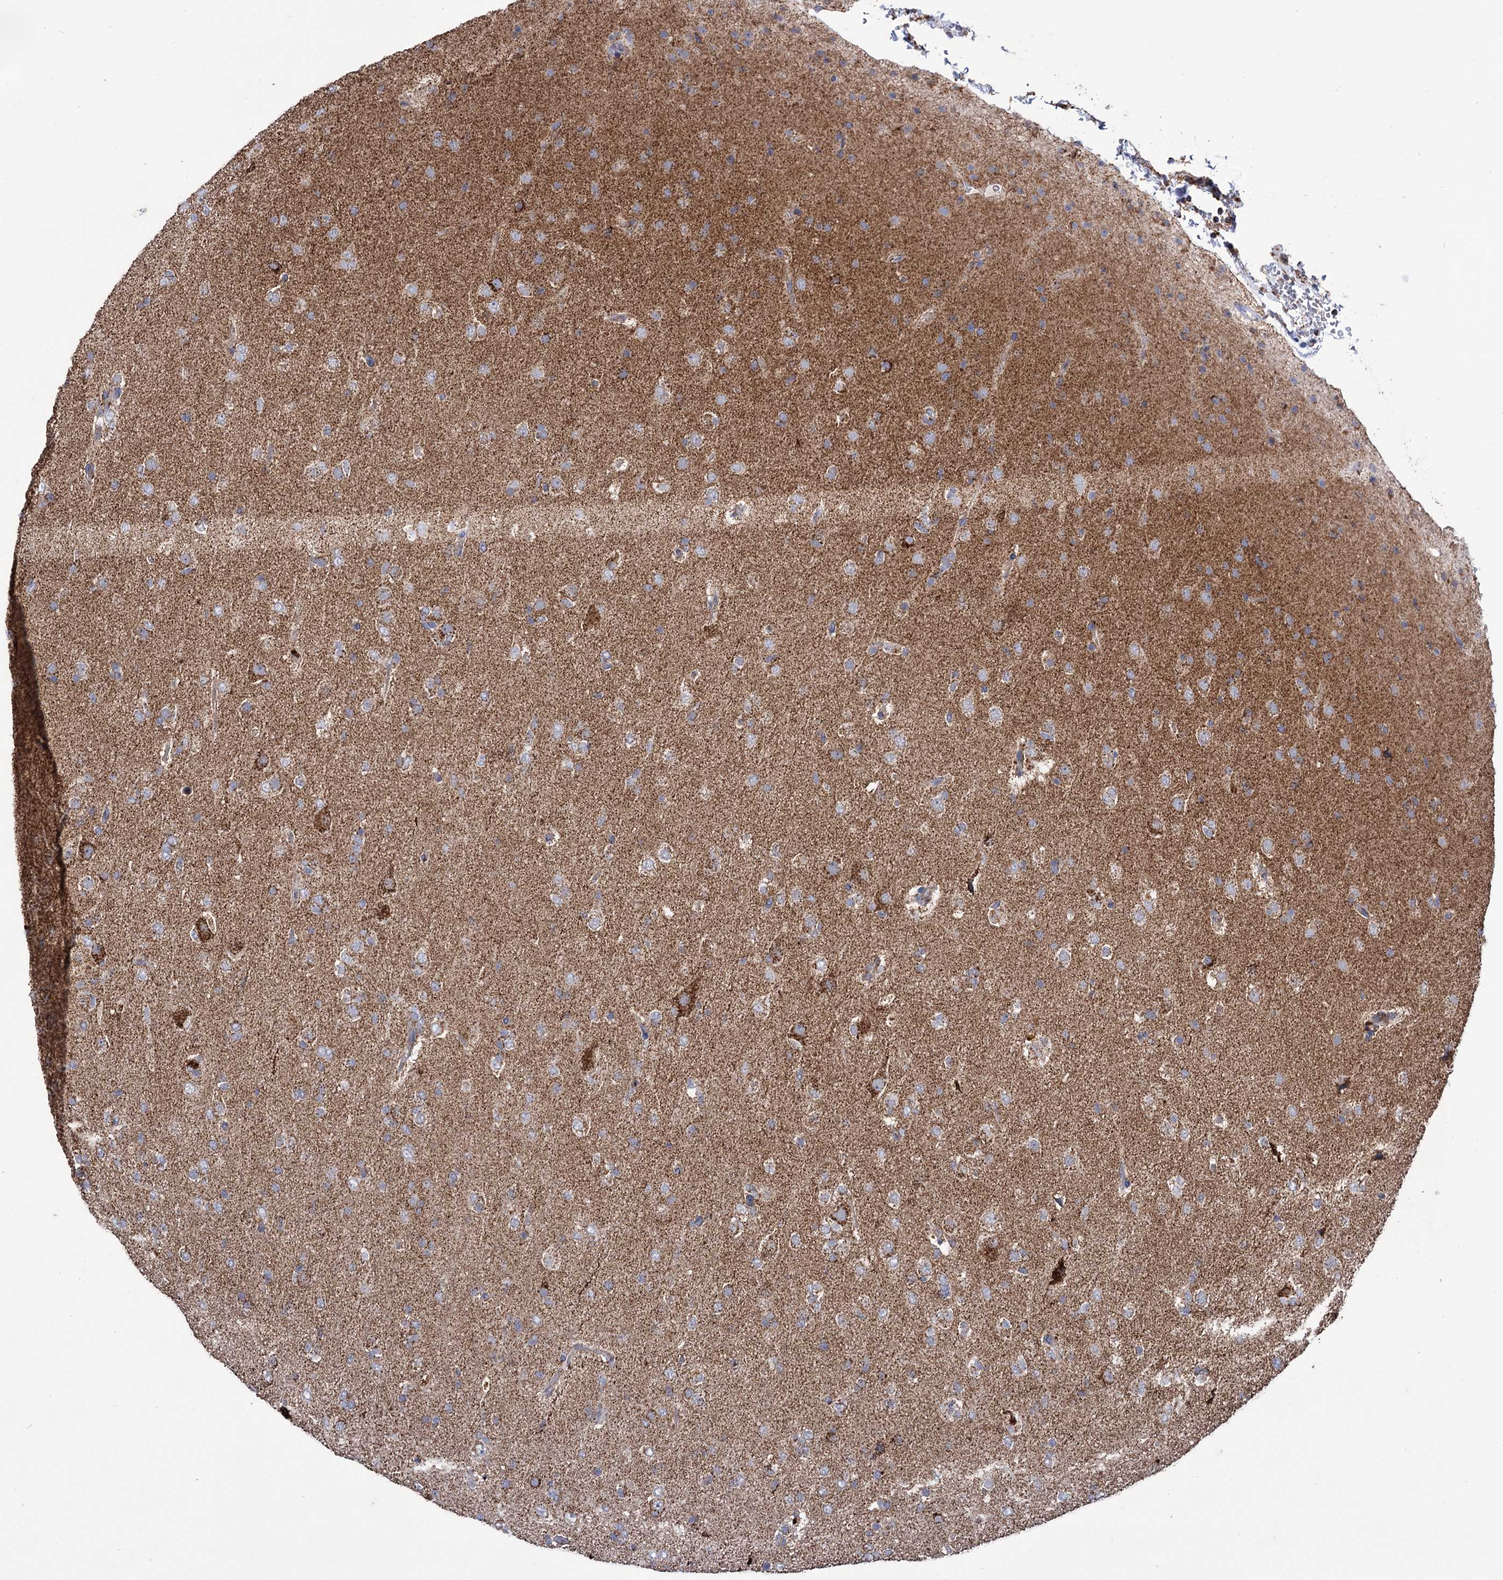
{"staining": {"intensity": "weak", "quantity": "25%-75%", "location": "cytoplasmic/membranous"}, "tissue": "glioma", "cell_type": "Tumor cells", "image_type": "cancer", "snomed": [{"axis": "morphology", "description": "Glioma, malignant, Low grade"}, {"axis": "topography", "description": "Brain"}], "caption": "Glioma stained with DAB (3,3'-diaminobenzidine) immunohistochemistry demonstrates low levels of weak cytoplasmic/membranous staining in about 25%-75% of tumor cells.", "gene": "ABHD10", "patient": {"sex": "male", "age": 65}}